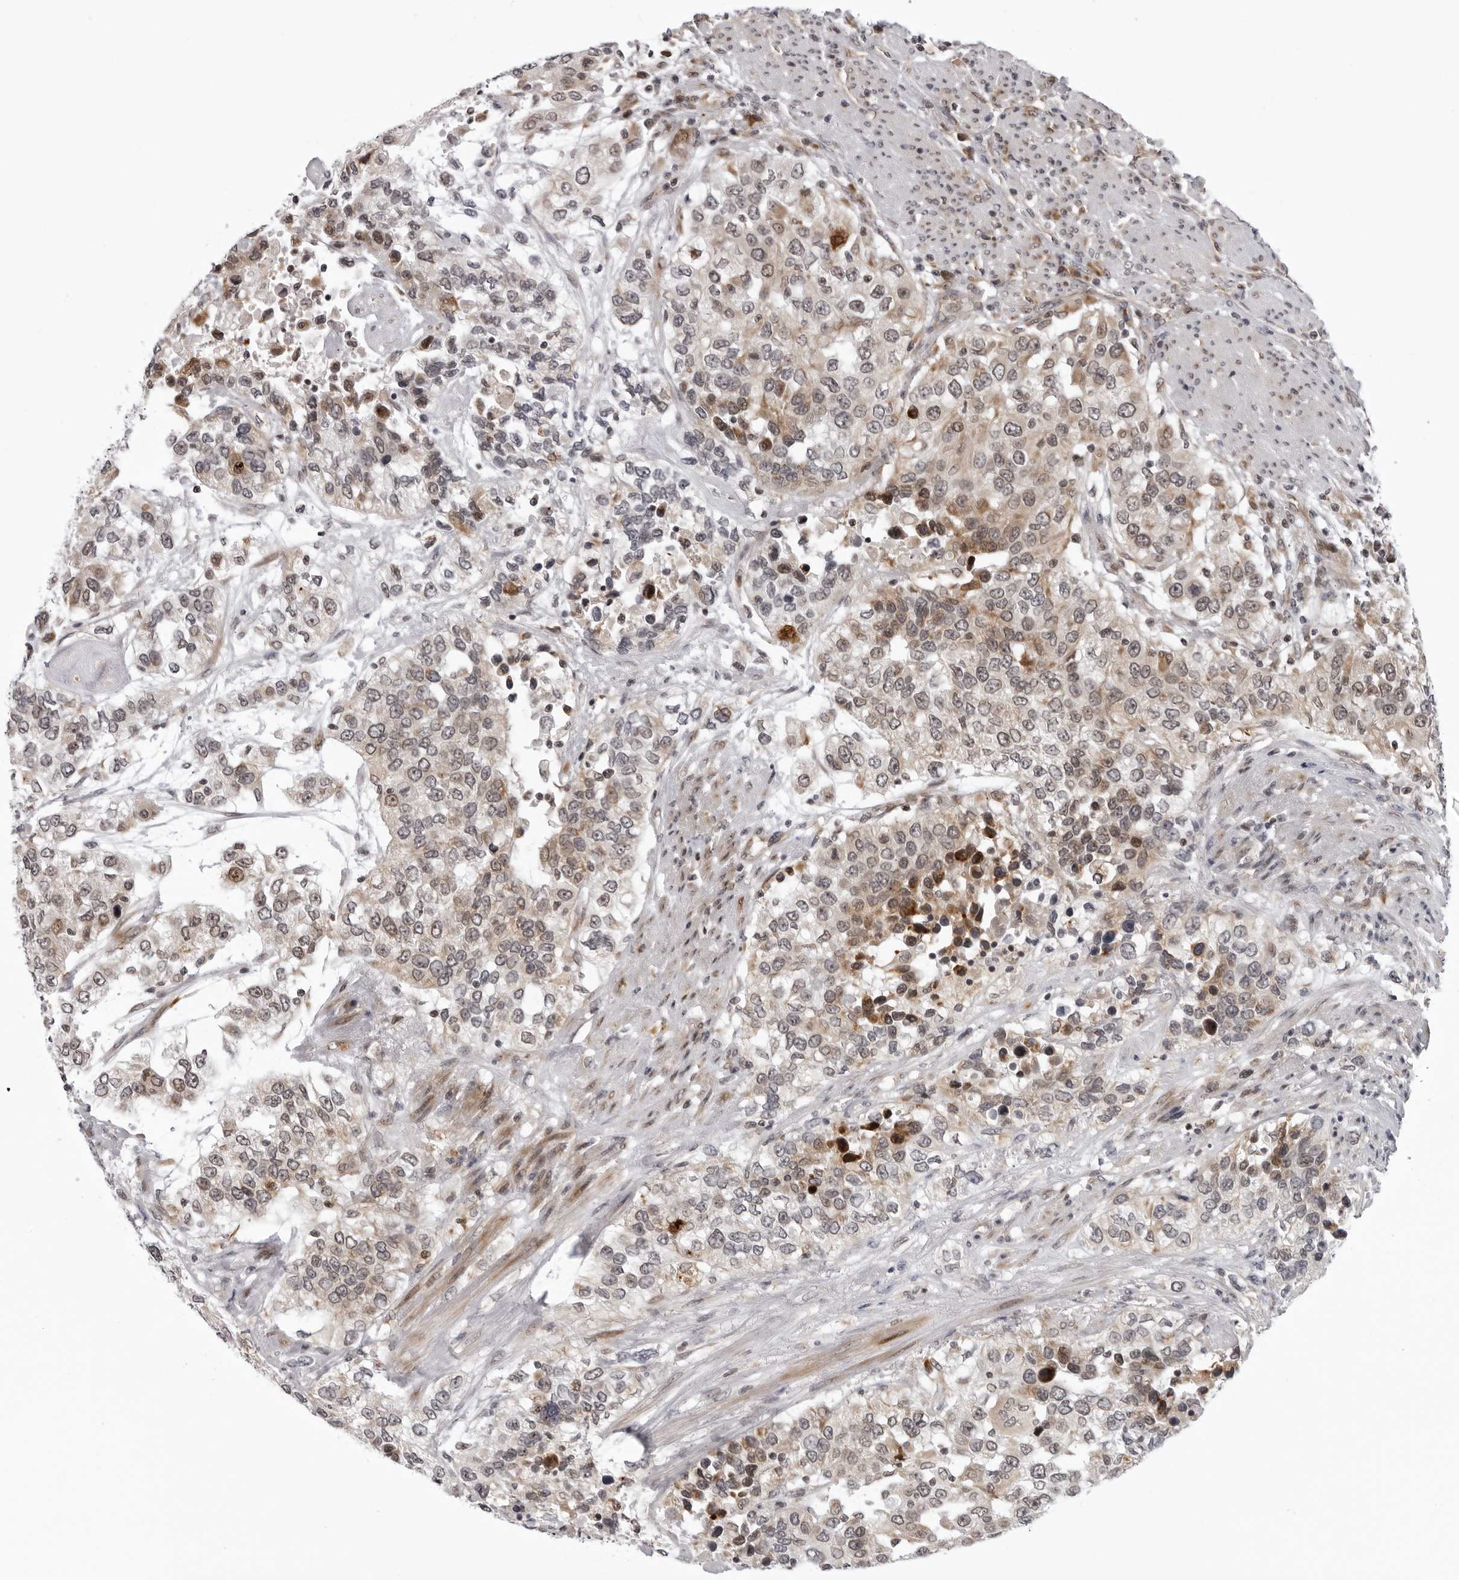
{"staining": {"intensity": "weak", "quantity": "25%-75%", "location": "cytoplasmic/membranous"}, "tissue": "urothelial cancer", "cell_type": "Tumor cells", "image_type": "cancer", "snomed": [{"axis": "morphology", "description": "Urothelial carcinoma, High grade"}, {"axis": "topography", "description": "Urinary bladder"}], "caption": "Immunohistochemistry (IHC) of human urothelial cancer displays low levels of weak cytoplasmic/membranous positivity in about 25%-75% of tumor cells. Nuclei are stained in blue.", "gene": "GCSAML", "patient": {"sex": "female", "age": 80}}